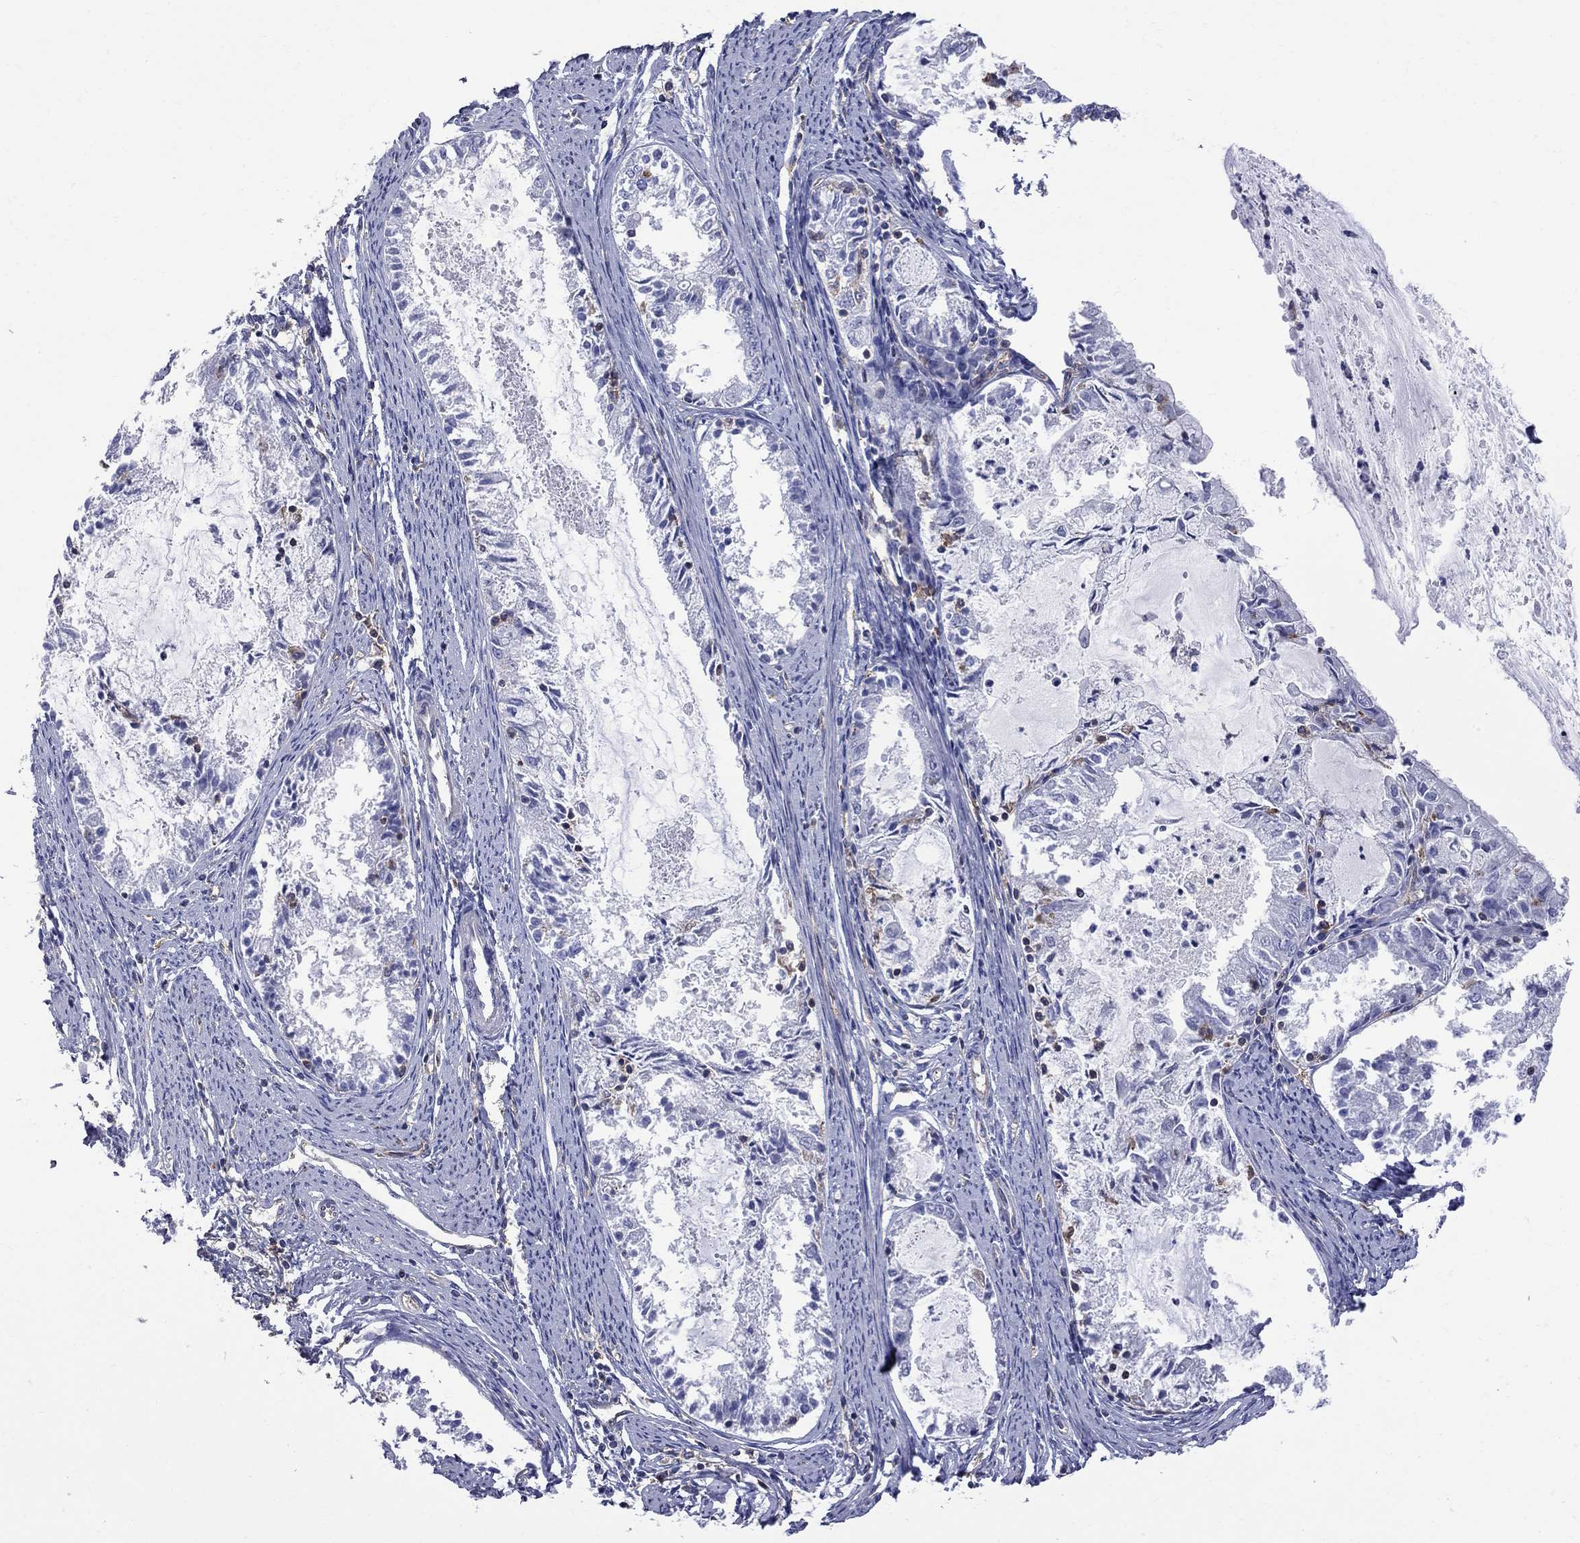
{"staining": {"intensity": "negative", "quantity": "none", "location": "none"}, "tissue": "endometrial cancer", "cell_type": "Tumor cells", "image_type": "cancer", "snomed": [{"axis": "morphology", "description": "Adenocarcinoma, NOS"}, {"axis": "topography", "description": "Endometrium"}], "caption": "Protein analysis of endometrial adenocarcinoma exhibits no significant positivity in tumor cells.", "gene": "ABI3", "patient": {"sex": "female", "age": 57}}